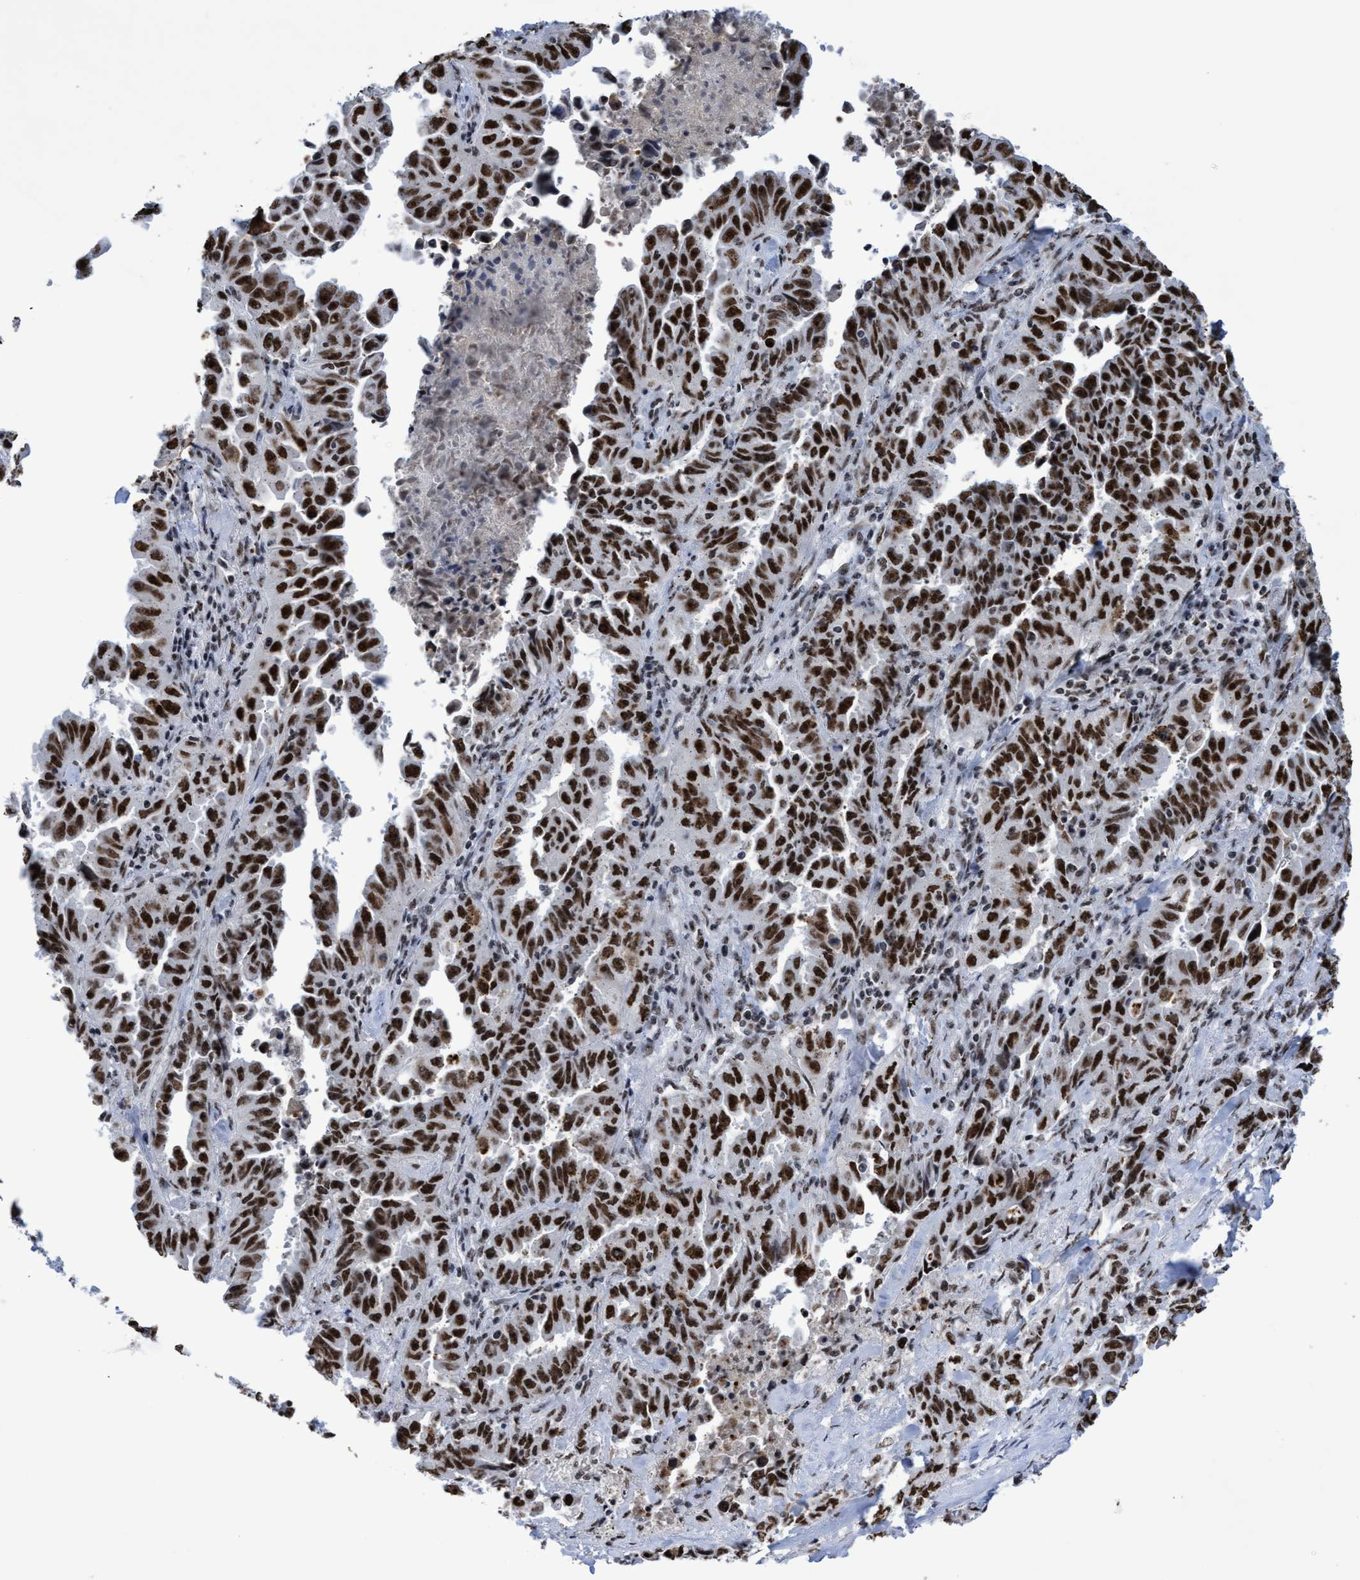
{"staining": {"intensity": "strong", "quantity": ">75%", "location": "nuclear"}, "tissue": "lung cancer", "cell_type": "Tumor cells", "image_type": "cancer", "snomed": [{"axis": "morphology", "description": "Adenocarcinoma, NOS"}, {"axis": "topography", "description": "Lung"}], "caption": "The histopathology image displays a brown stain indicating the presence of a protein in the nuclear of tumor cells in lung cancer.", "gene": "EFCAB10", "patient": {"sex": "female", "age": 51}}